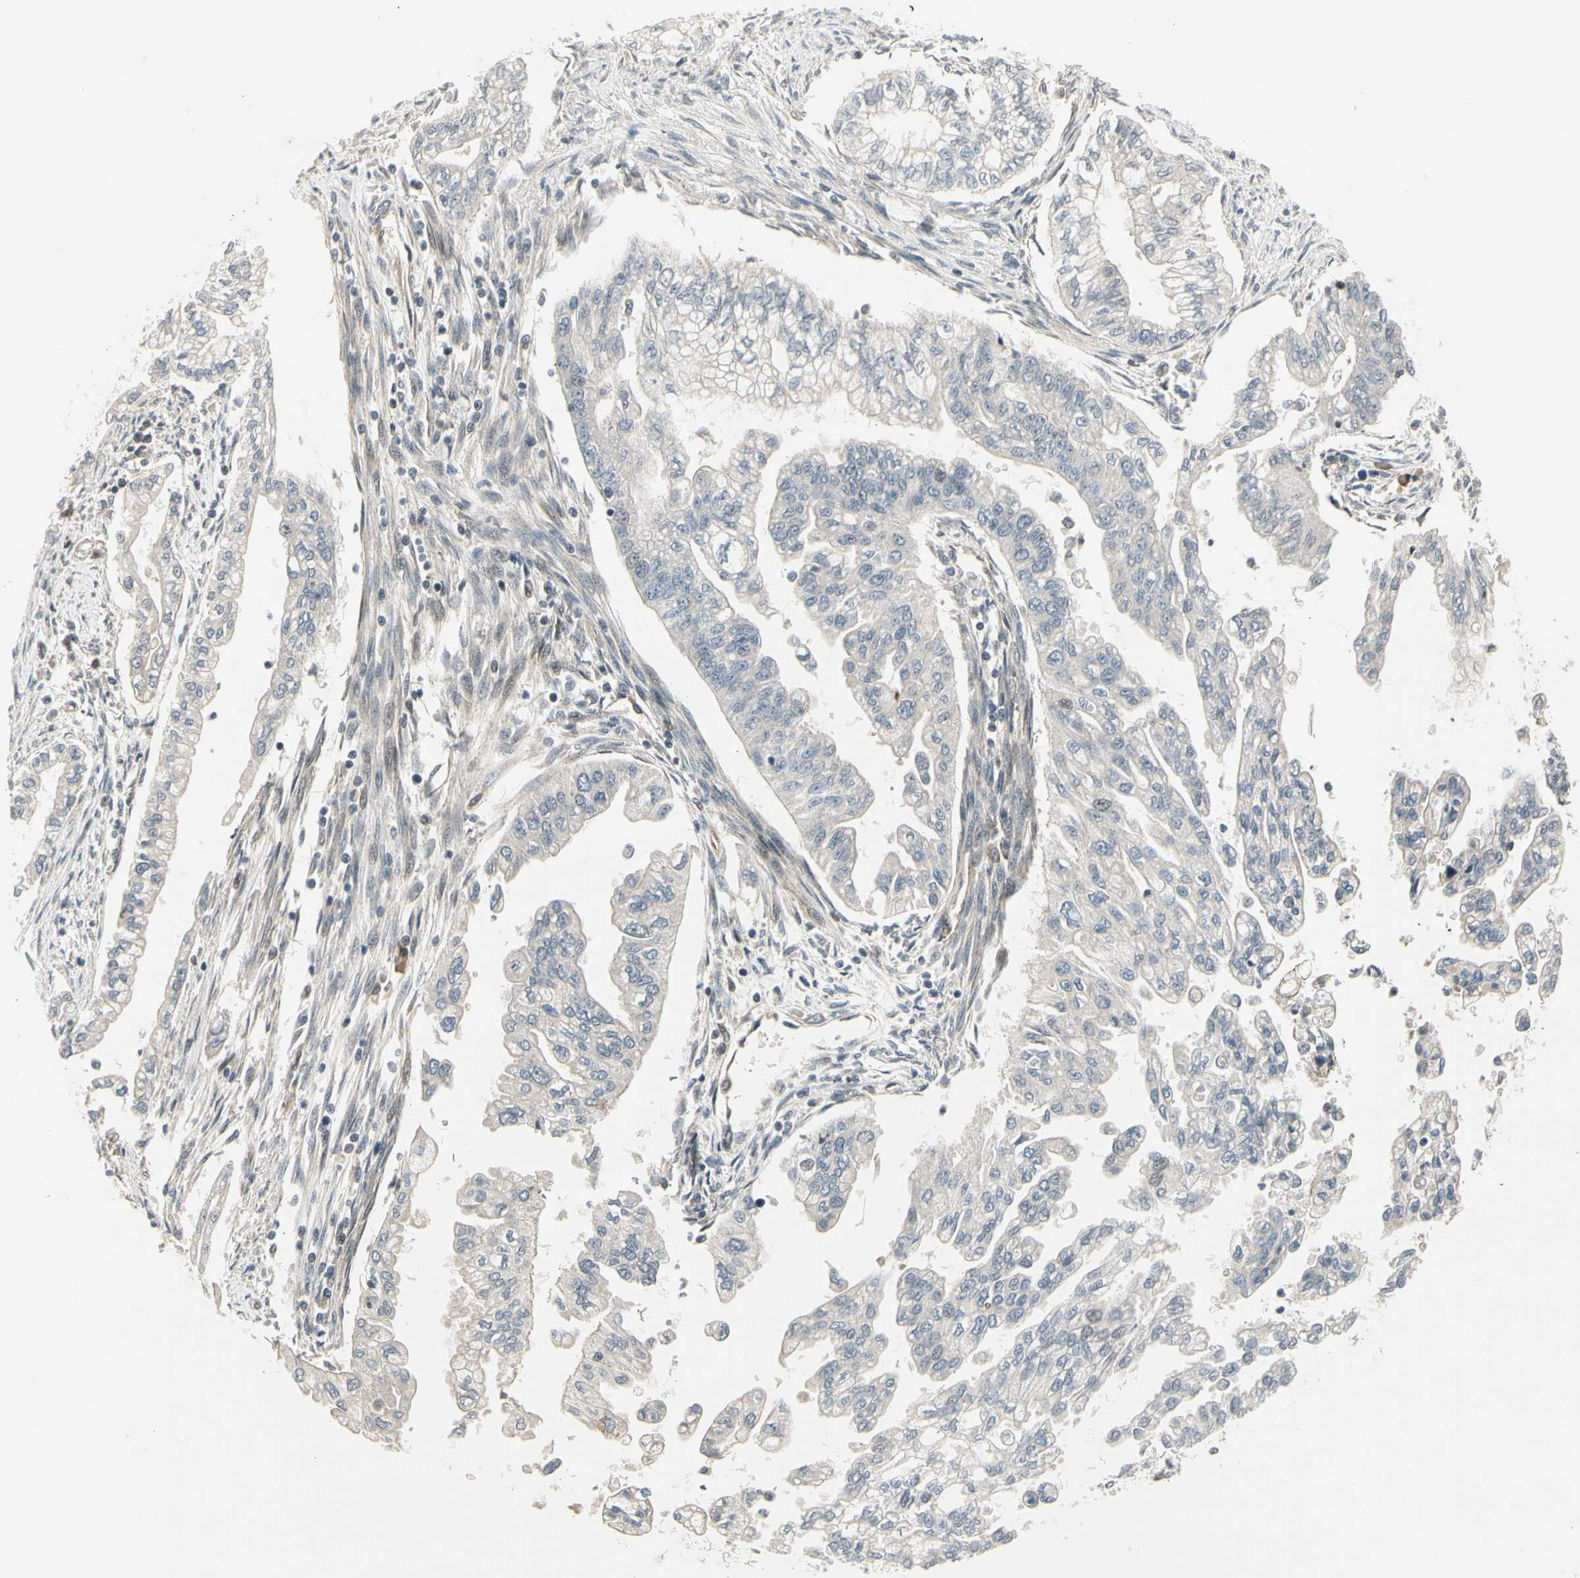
{"staining": {"intensity": "weak", "quantity": "<25%", "location": "cytoplasmic/membranous"}, "tissue": "pancreatic cancer", "cell_type": "Tumor cells", "image_type": "cancer", "snomed": [{"axis": "morphology", "description": "Normal tissue, NOS"}, {"axis": "topography", "description": "Pancreas"}], "caption": "Immunohistochemistry of pancreatic cancer reveals no positivity in tumor cells.", "gene": "SVBP", "patient": {"sex": "male", "age": 42}}